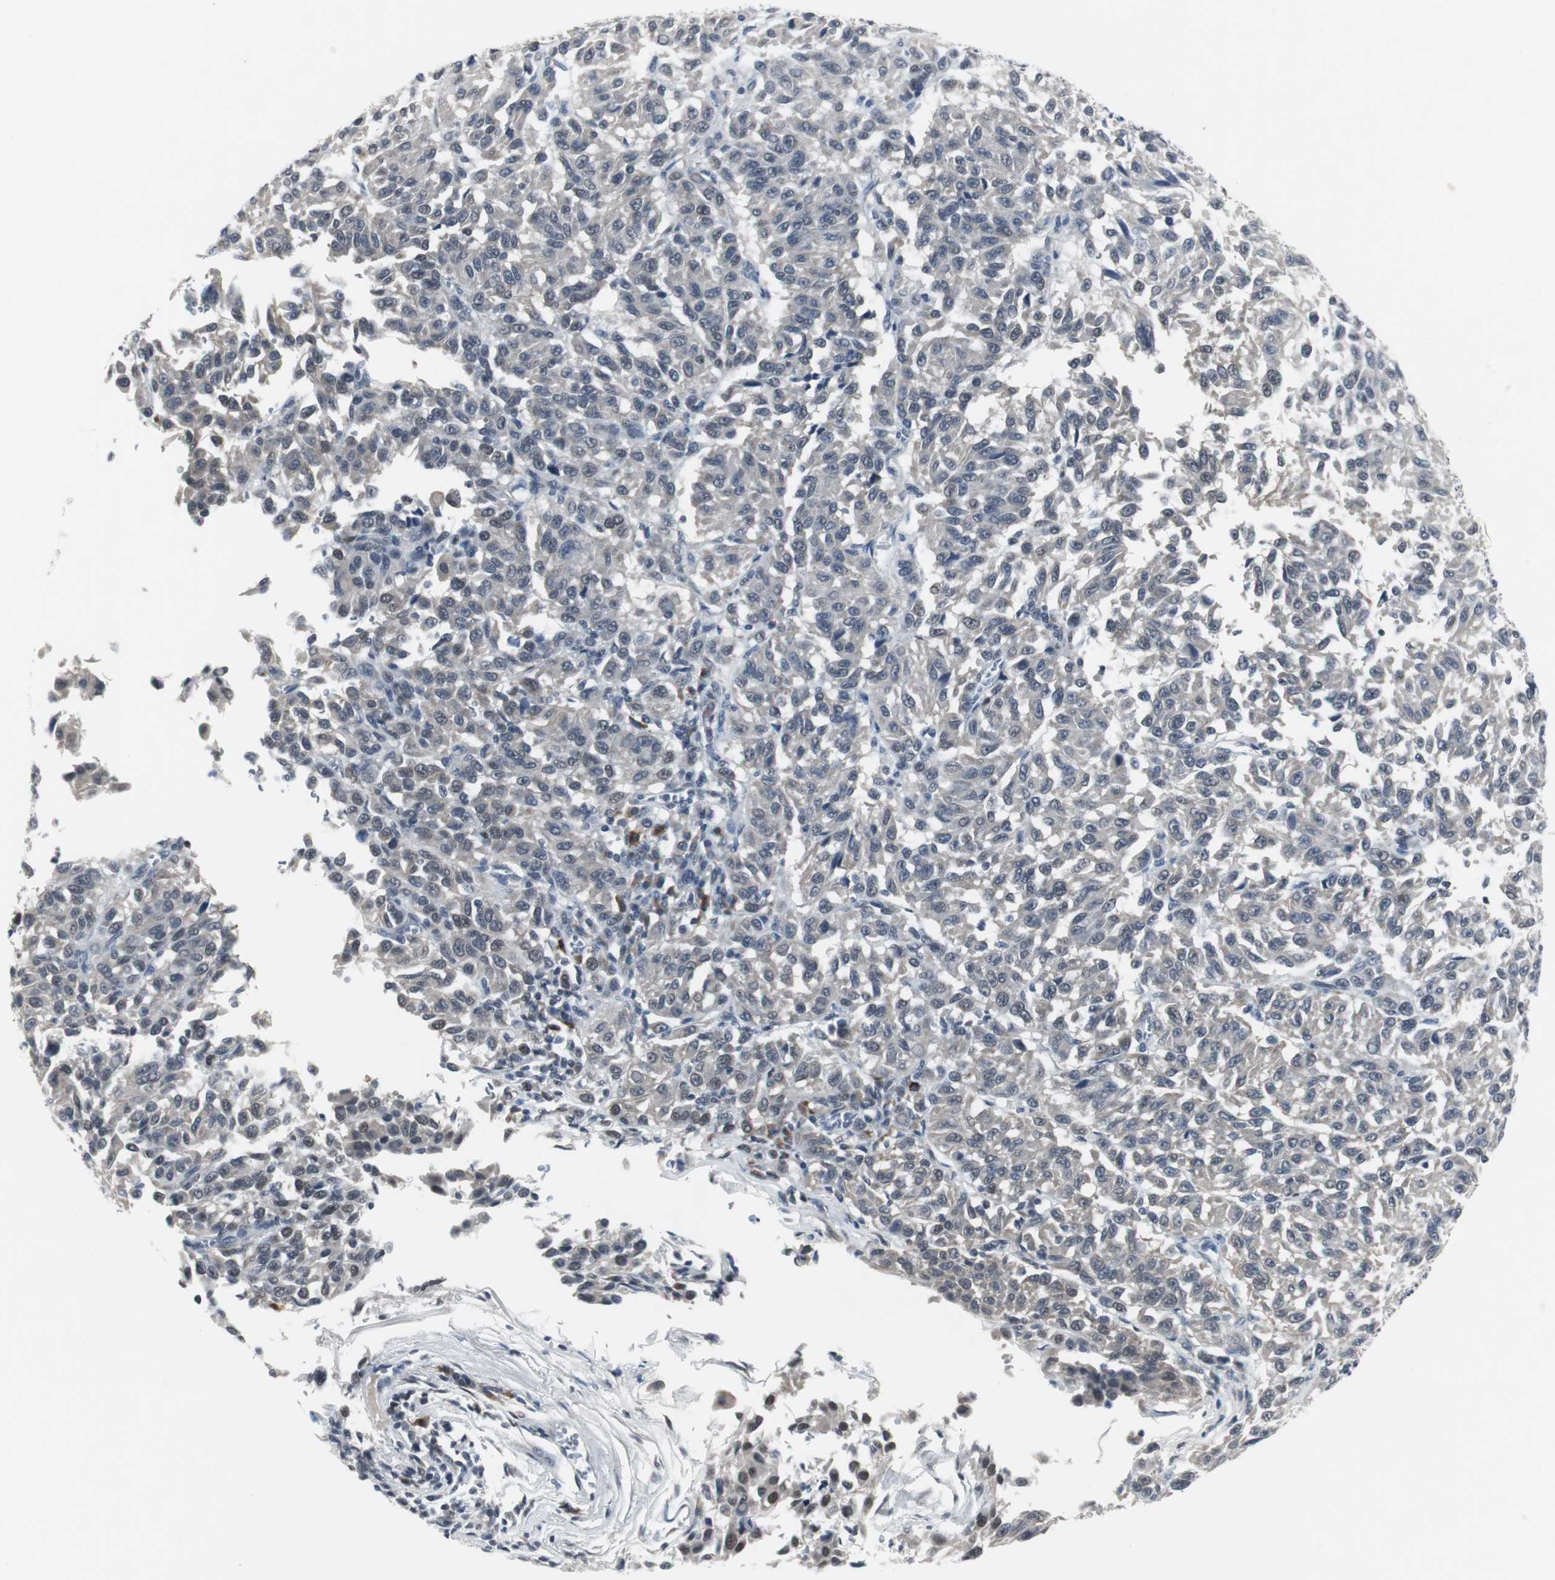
{"staining": {"intensity": "negative", "quantity": "none", "location": "none"}, "tissue": "melanoma", "cell_type": "Tumor cells", "image_type": "cancer", "snomed": [{"axis": "morphology", "description": "Malignant melanoma, Metastatic site"}, {"axis": "topography", "description": "Lung"}], "caption": "Malignant melanoma (metastatic site) stained for a protein using IHC exhibits no expression tumor cells.", "gene": "ELK1", "patient": {"sex": "male", "age": 64}}